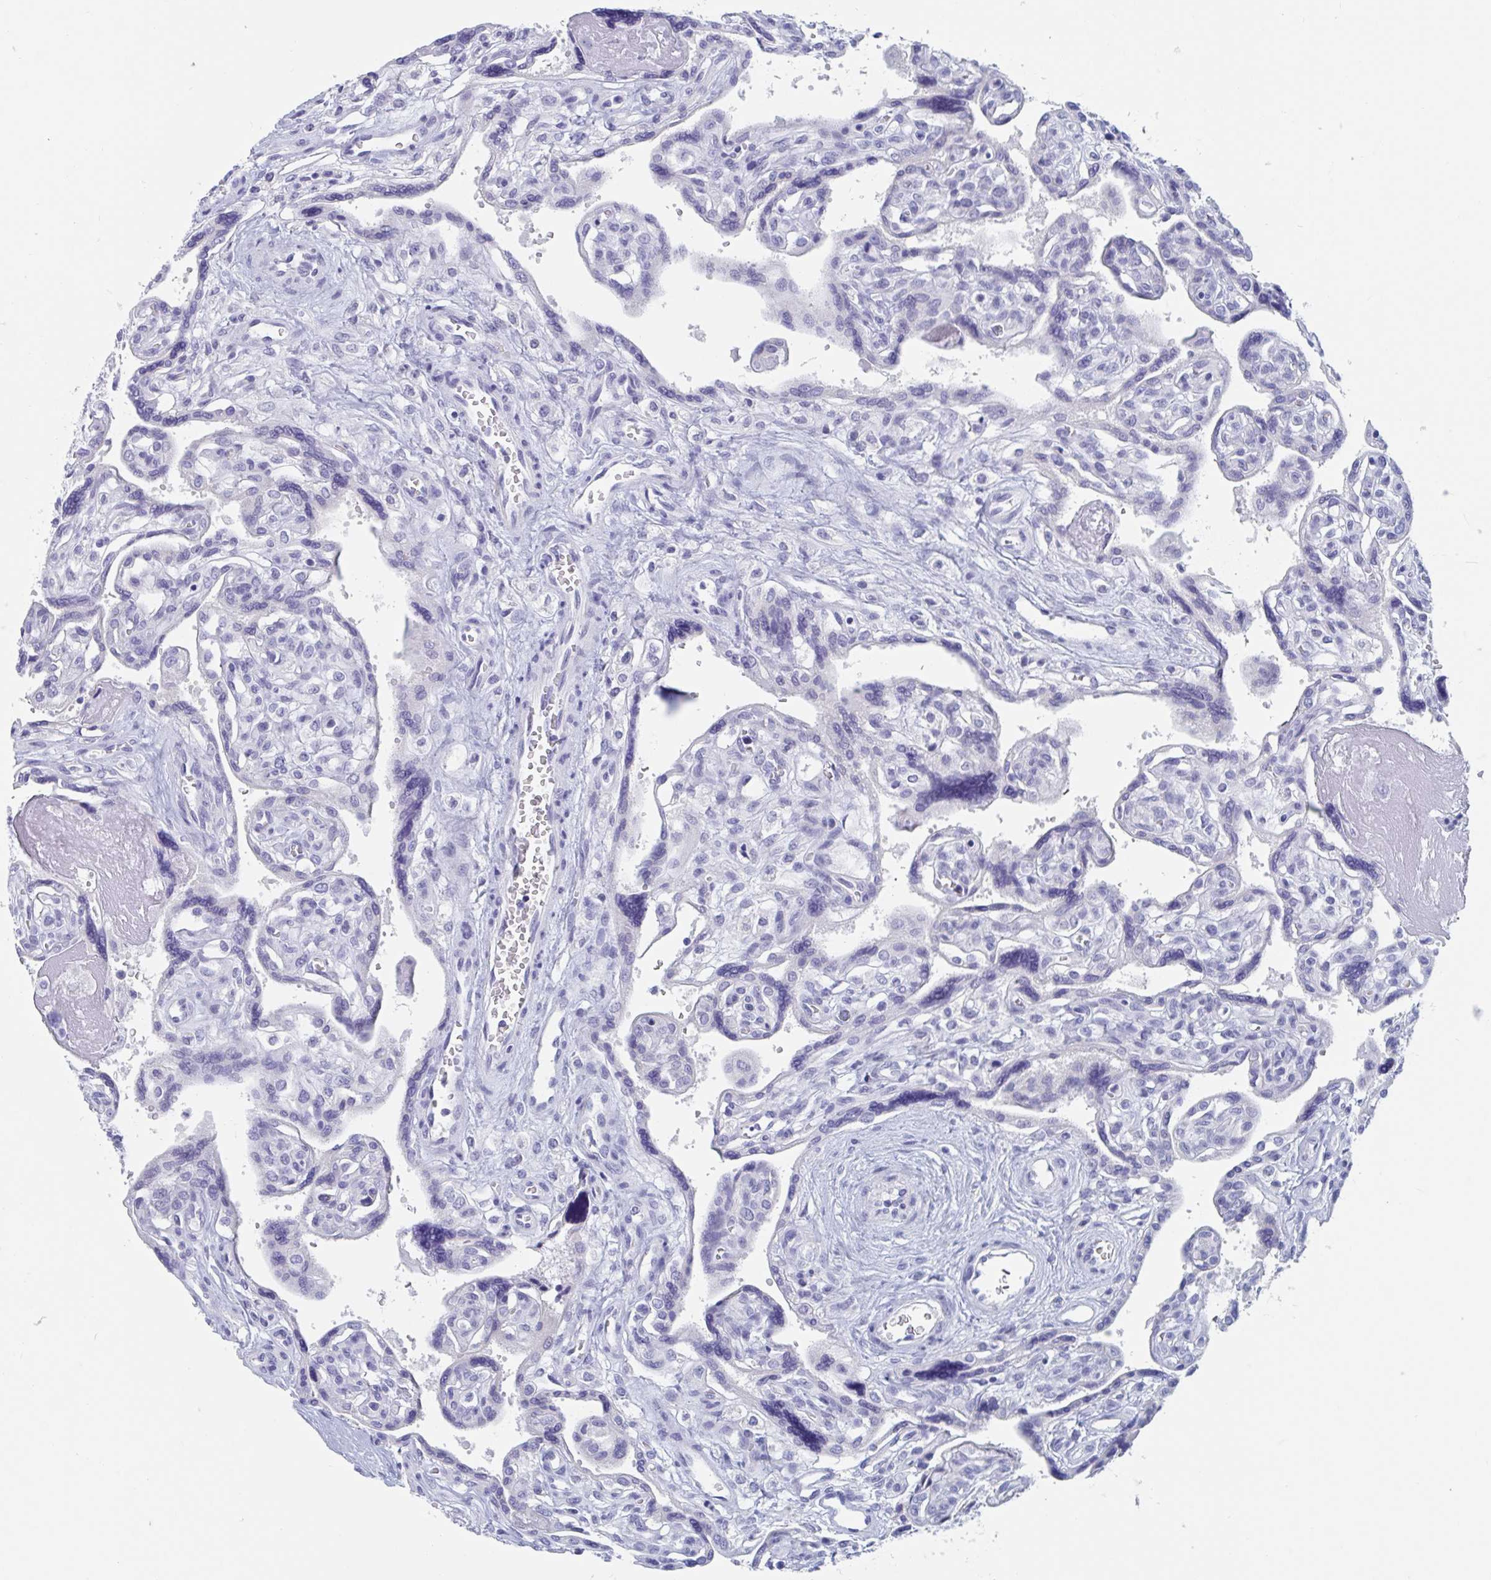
{"staining": {"intensity": "negative", "quantity": "none", "location": "none"}, "tissue": "placenta", "cell_type": "Trophoblastic cells", "image_type": "normal", "snomed": [{"axis": "morphology", "description": "Normal tissue, NOS"}, {"axis": "topography", "description": "Placenta"}], "caption": "Immunohistochemistry micrograph of benign placenta: human placenta stained with DAB (3,3'-diaminobenzidine) exhibits no significant protein positivity in trophoblastic cells. (DAB (3,3'-diaminobenzidine) immunohistochemistry with hematoxylin counter stain).", "gene": "DPEP3", "patient": {"sex": "female", "age": 39}}